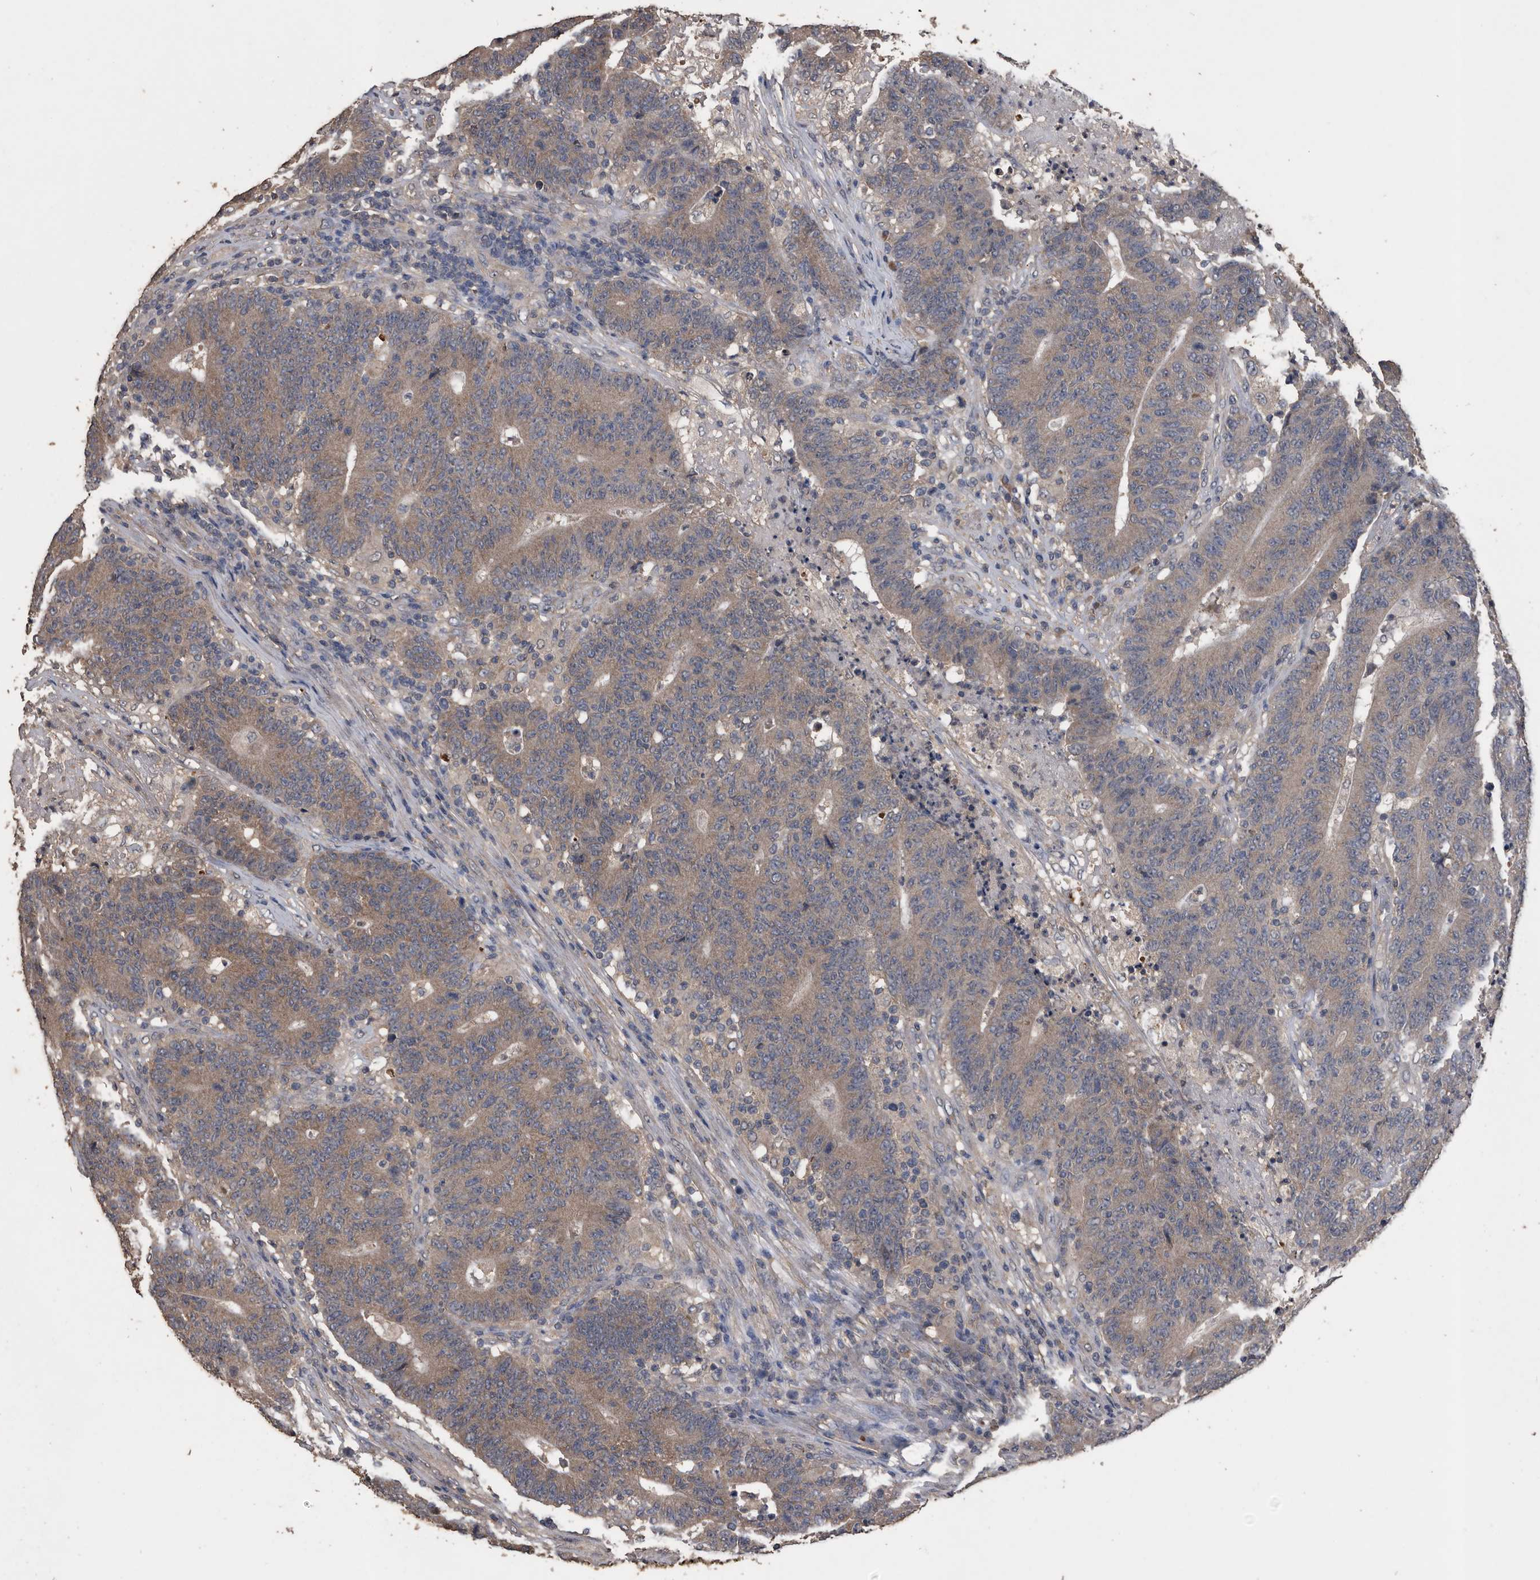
{"staining": {"intensity": "weak", "quantity": "25%-75%", "location": "cytoplasmic/membranous"}, "tissue": "colorectal cancer", "cell_type": "Tumor cells", "image_type": "cancer", "snomed": [{"axis": "morphology", "description": "Normal tissue, NOS"}, {"axis": "morphology", "description": "Adenocarcinoma, NOS"}, {"axis": "topography", "description": "Colon"}], "caption": "A high-resolution photomicrograph shows IHC staining of colorectal cancer, which displays weak cytoplasmic/membranous positivity in approximately 25%-75% of tumor cells.", "gene": "NRBP1", "patient": {"sex": "female", "age": 75}}